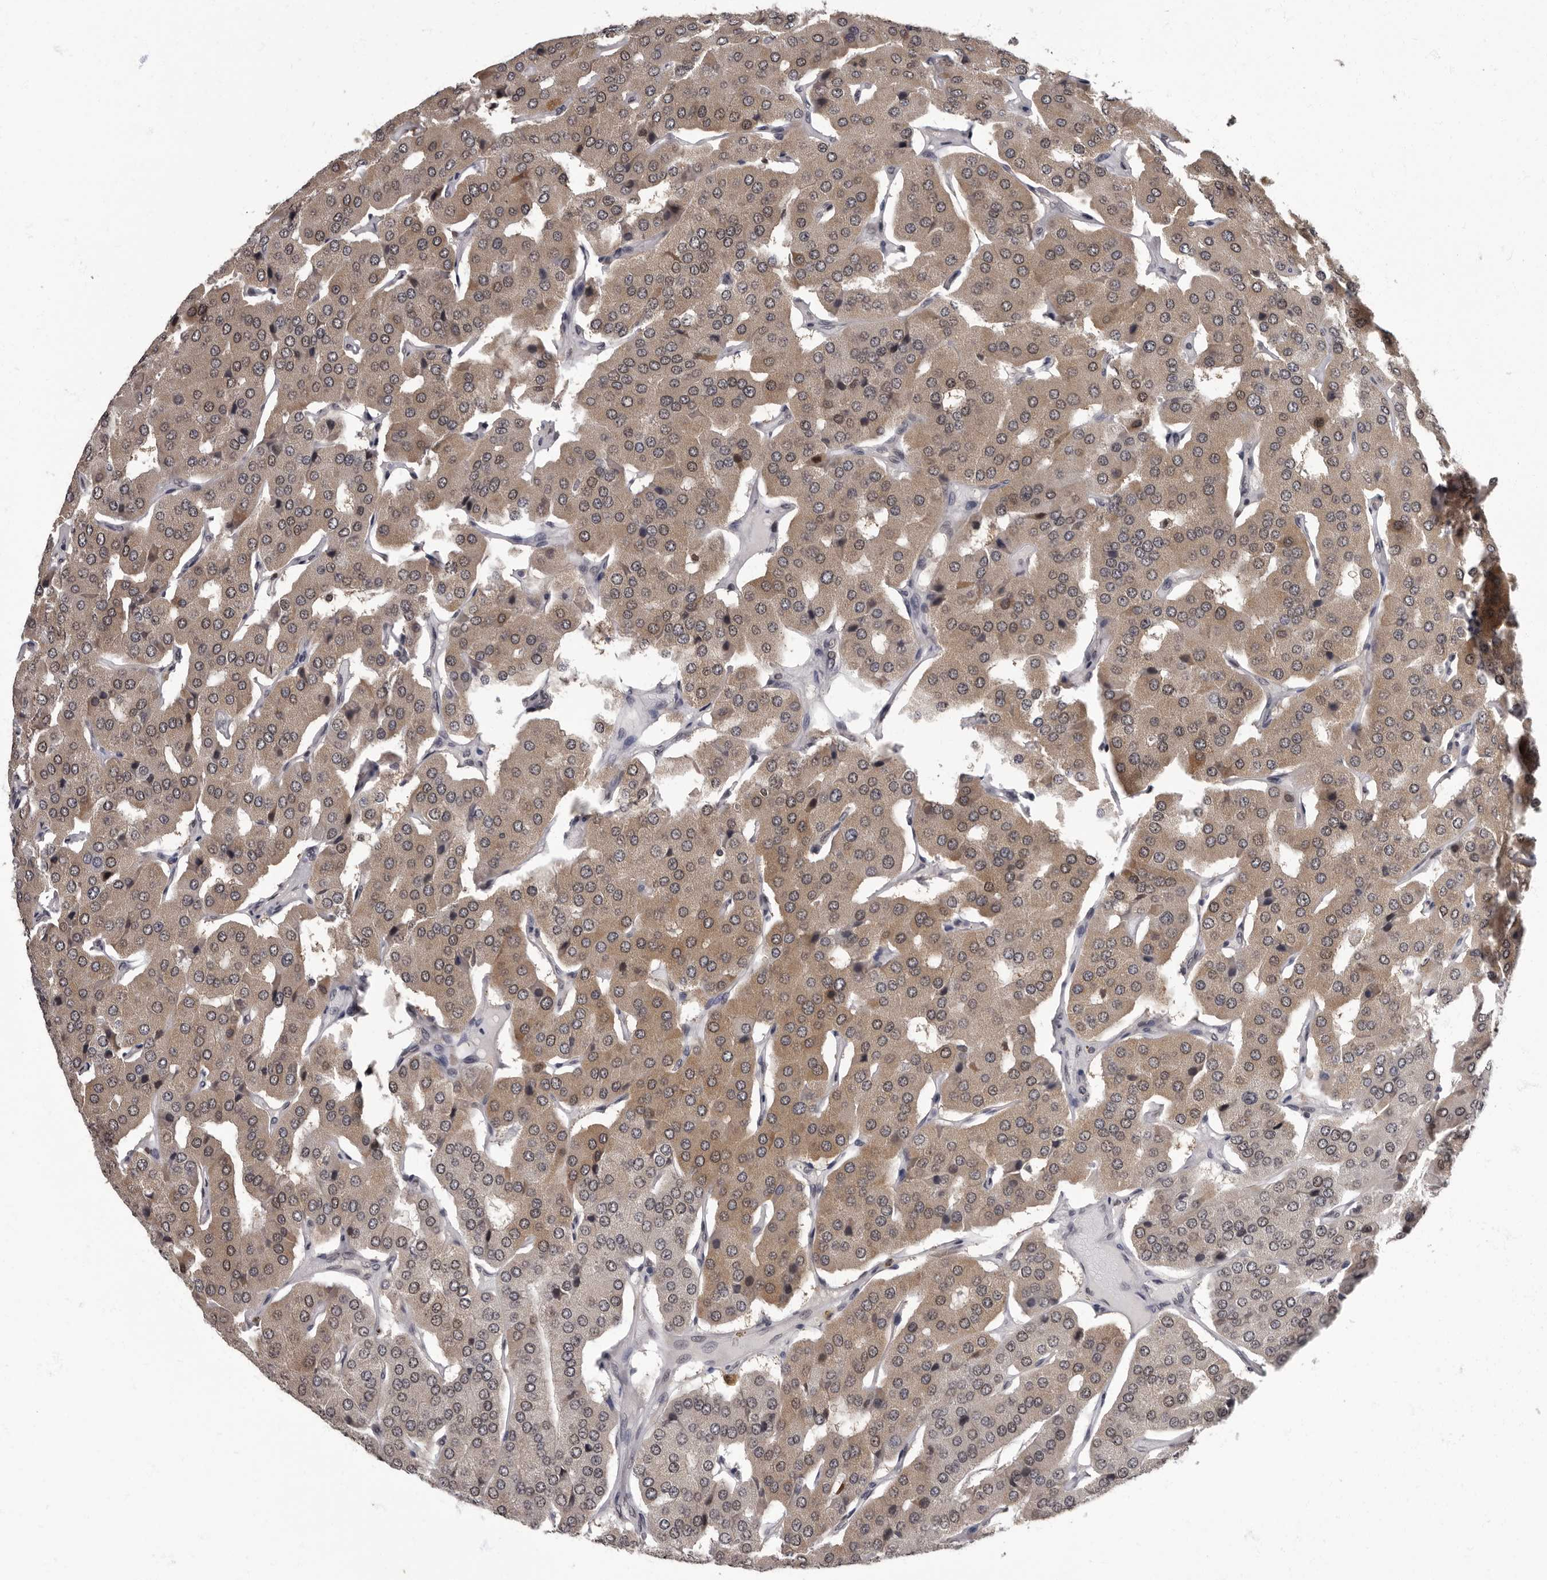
{"staining": {"intensity": "weak", "quantity": ">75%", "location": "cytoplasmic/membranous,nuclear"}, "tissue": "parathyroid gland", "cell_type": "Glandular cells", "image_type": "normal", "snomed": [{"axis": "morphology", "description": "Normal tissue, NOS"}, {"axis": "morphology", "description": "Adenoma, NOS"}, {"axis": "topography", "description": "Parathyroid gland"}], "caption": "Immunohistochemistry (IHC) micrograph of normal parathyroid gland stained for a protein (brown), which reveals low levels of weak cytoplasmic/membranous,nuclear staining in about >75% of glandular cells.", "gene": "C1orf50", "patient": {"sex": "female", "age": 86}}